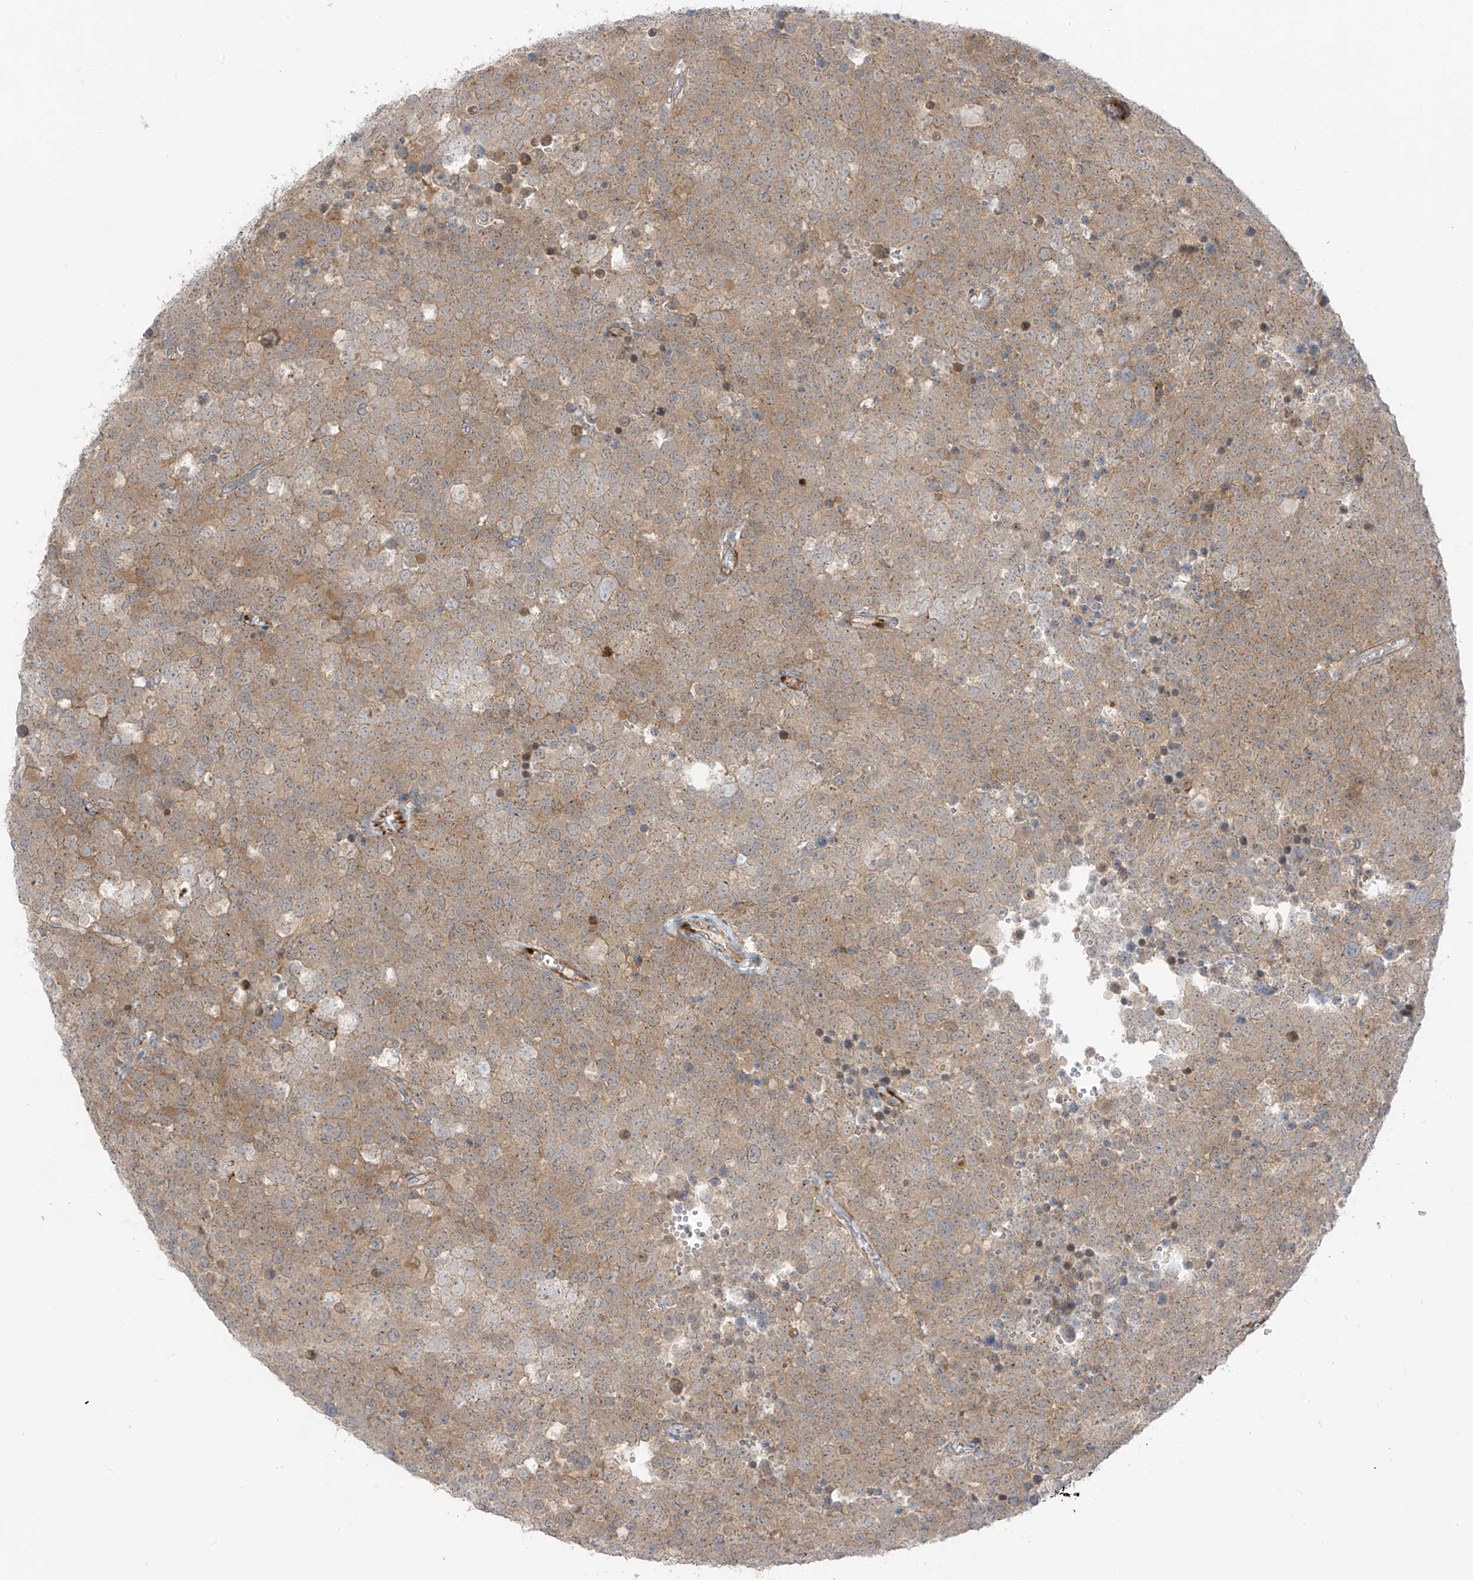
{"staining": {"intensity": "moderate", "quantity": ">75%", "location": "cytoplasmic/membranous"}, "tissue": "testis cancer", "cell_type": "Tumor cells", "image_type": "cancer", "snomed": [{"axis": "morphology", "description": "Seminoma, NOS"}, {"axis": "topography", "description": "Testis"}], "caption": "Moderate cytoplasmic/membranous protein expression is present in approximately >75% of tumor cells in testis cancer. (brown staining indicates protein expression, while blue staining denotes nuclei).", "gene": "EIPR1", "patient": {"sex": "male", "age": 71}}